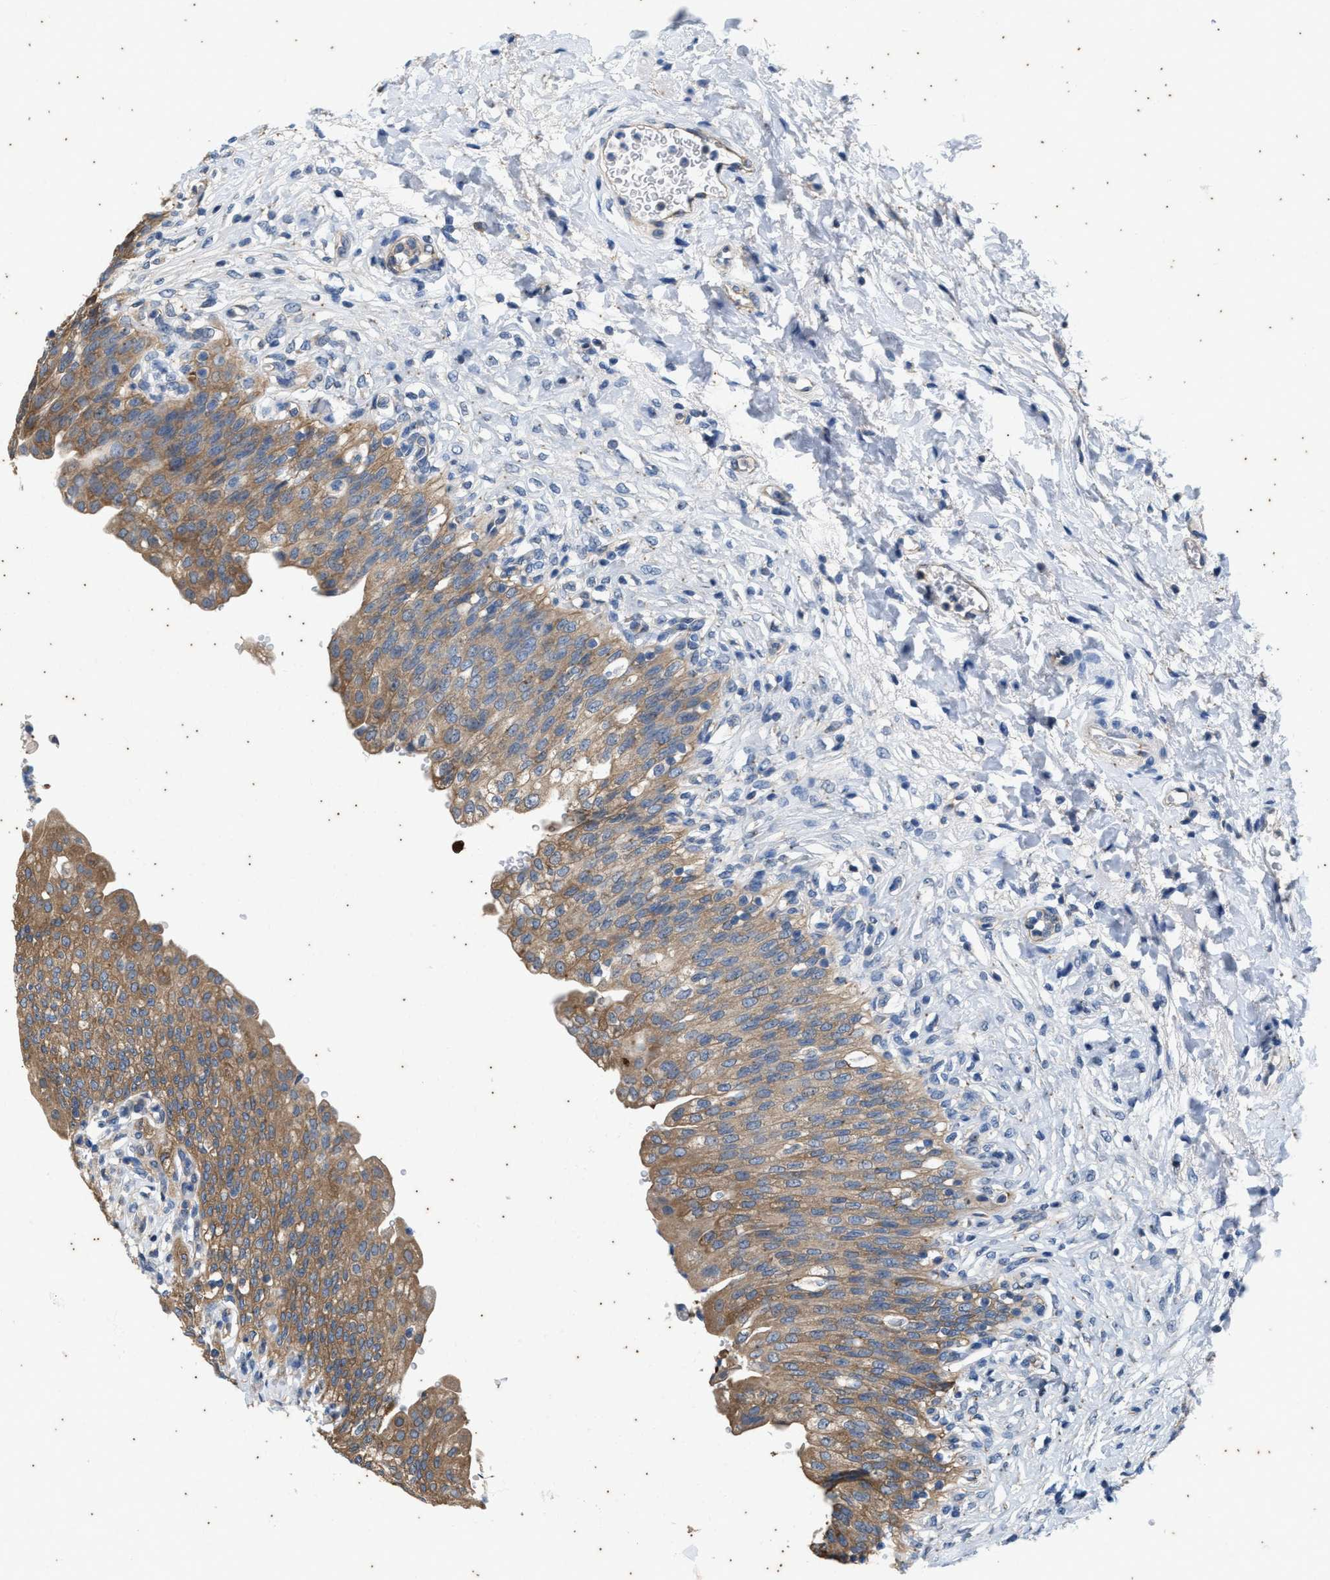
{"staining": {"intensity": "moderate", "quantity": ">75%", "location": "cytoplasmic/membranous"}, "tissue": "urinary bladder", "cell_type": "Urothelial cells", "image_type": "normal", "snomed": [{"axis": "morphology", "description": "Urothelial carcinoma, High grade"}, {"axis": "topography", "description": "Urinary bladder"}], "caption": "Immunohistochemistry histopathology image of normal urinary bladder stained for a protein (brown), which displays medium levels of moderate cytoplasmic/membranous expression in about >75% of urothelial cells.", "gene": "COX19", "patient": {"sex": "male", "age": 46}}